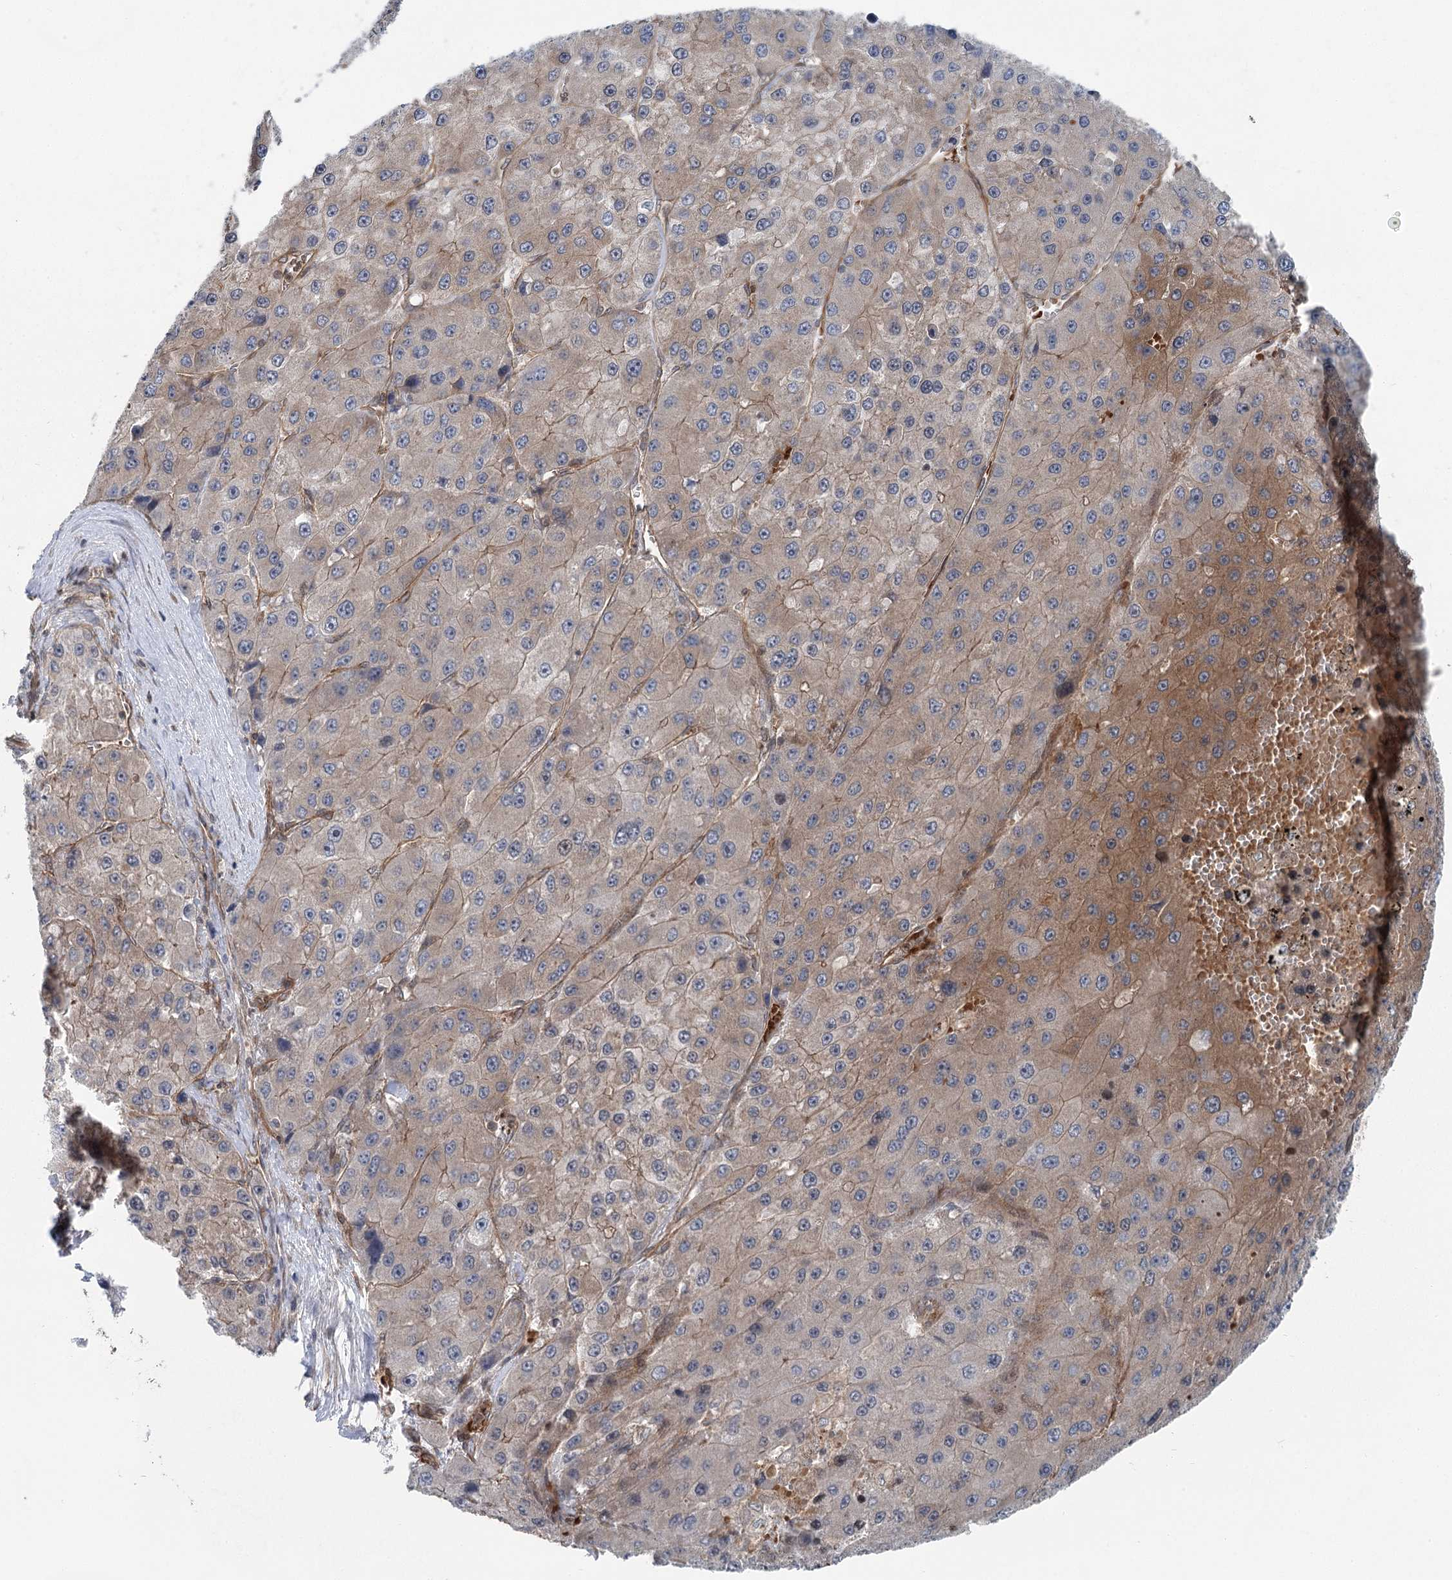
{"staining": {"intensity": "moderate", "quantity": "25%-75%", "location": "cytoplasmic/membranous"}, "tissue": "liver cancer", "cell_type": "Tumor cells", "image_type": "cancer", "snomed": [{"axis": "morphology", "description": "Carcinoma, Hepatocellular, NOS"}, {"axis": "topography", "description": "Liver"}], "caption": "Immunohistochemical staining of liver hepatocellular carcinoma exhibits moderate cytoplasmic/membranous protein positivity in about 25%-75% of tumor cells.", "gene": "IQSEC1", "patient": {"sex": "female", "age": 73}}